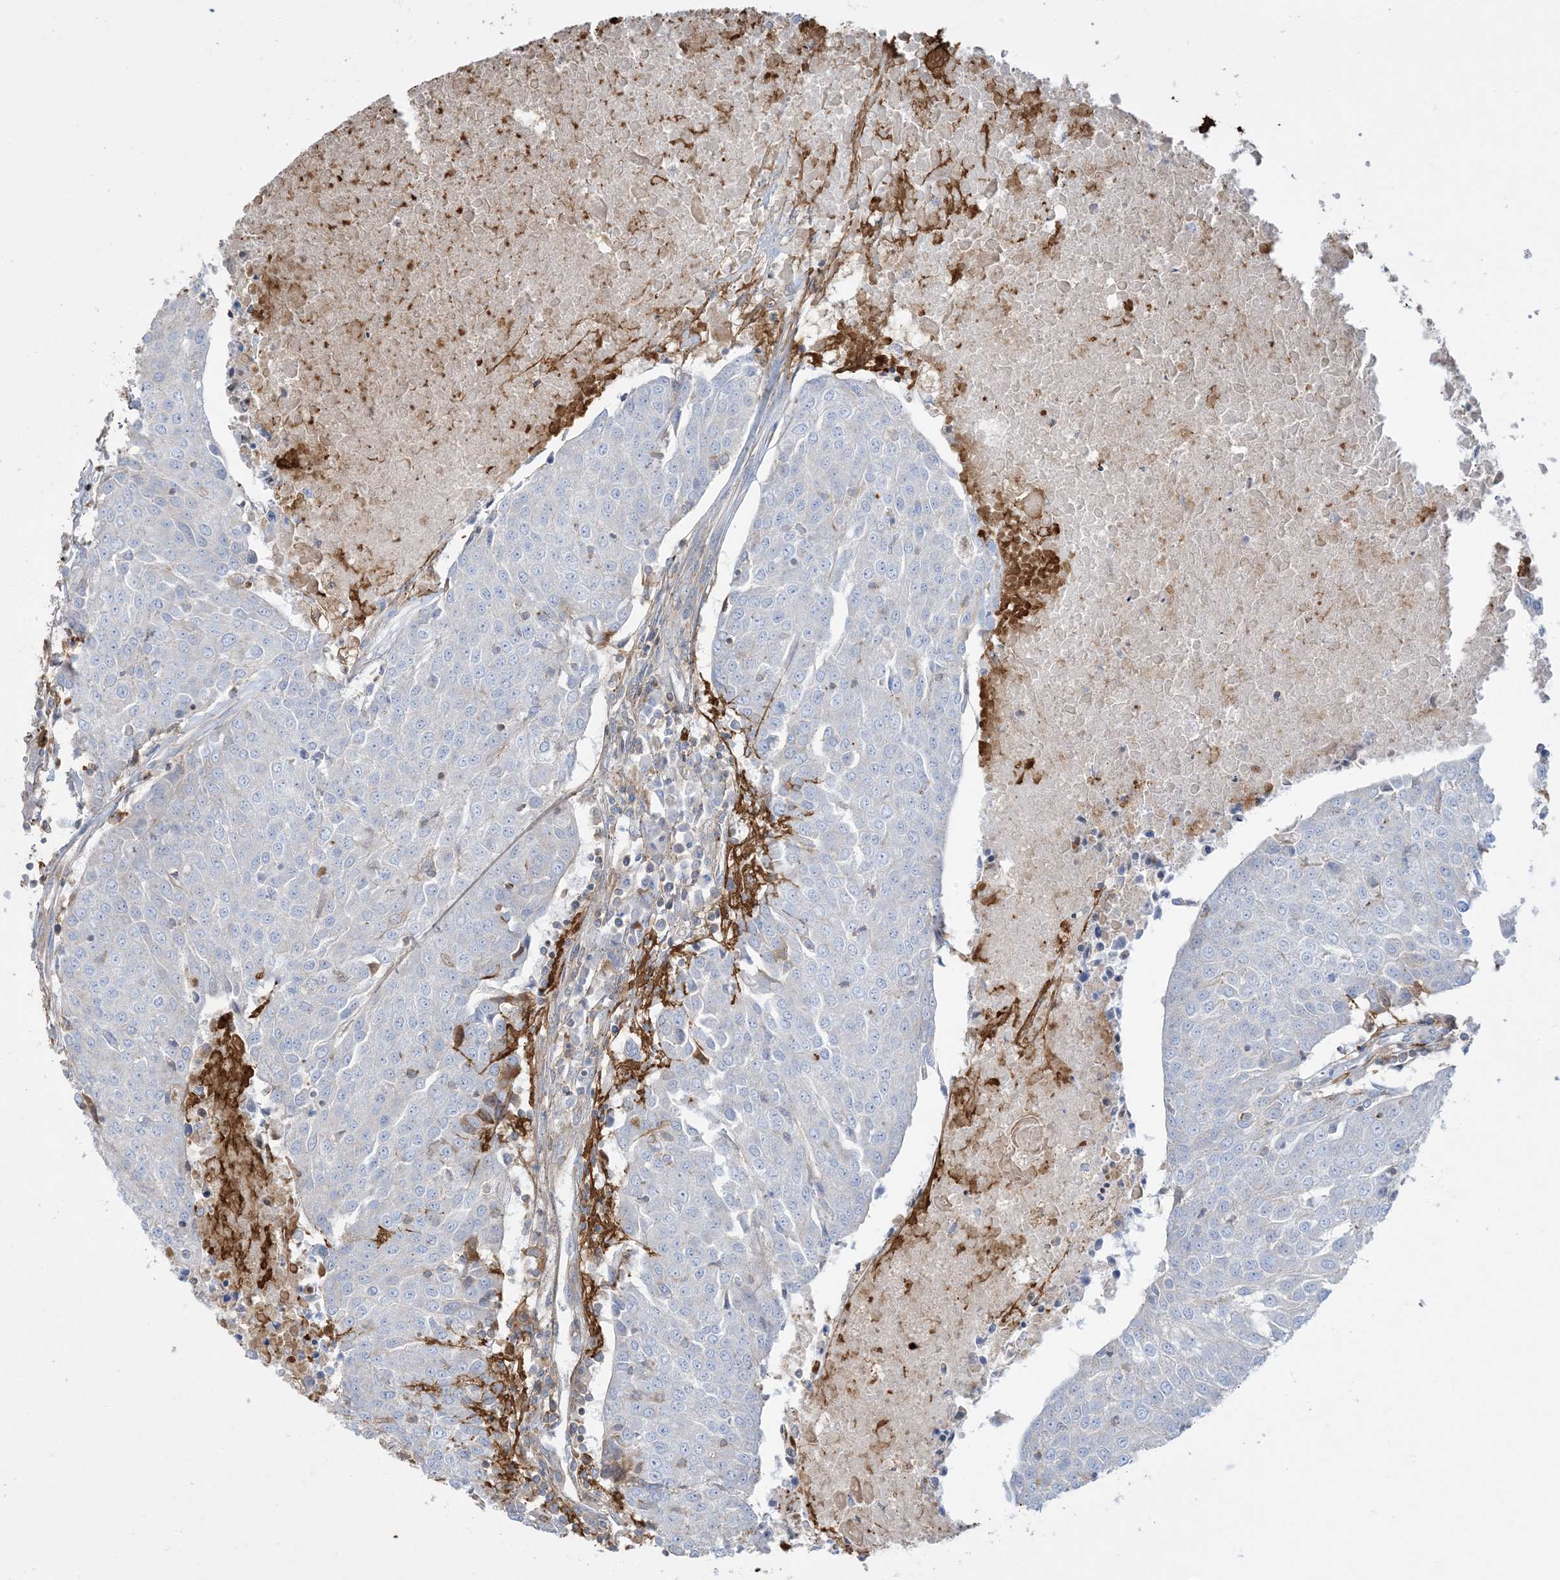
{"staining": {"intensity": "negative", "quantity": "none", "location": "none"}, "tissue": "urothelial cancer", "cell_type": "Tumor cells", "image_type": "cancer", "snomed": [{"axis": "morphology", "description": "Urothelial carcinoma, High grade"}, {"axis": "topography", "description": "Urinary bladder"}], "caption": "The histopathology image shows no staining of tumor cells in urothelial carcinoma (high-grade).", "gene": "GTF3C2", "patient": {"sex": "female", "age": 85}}